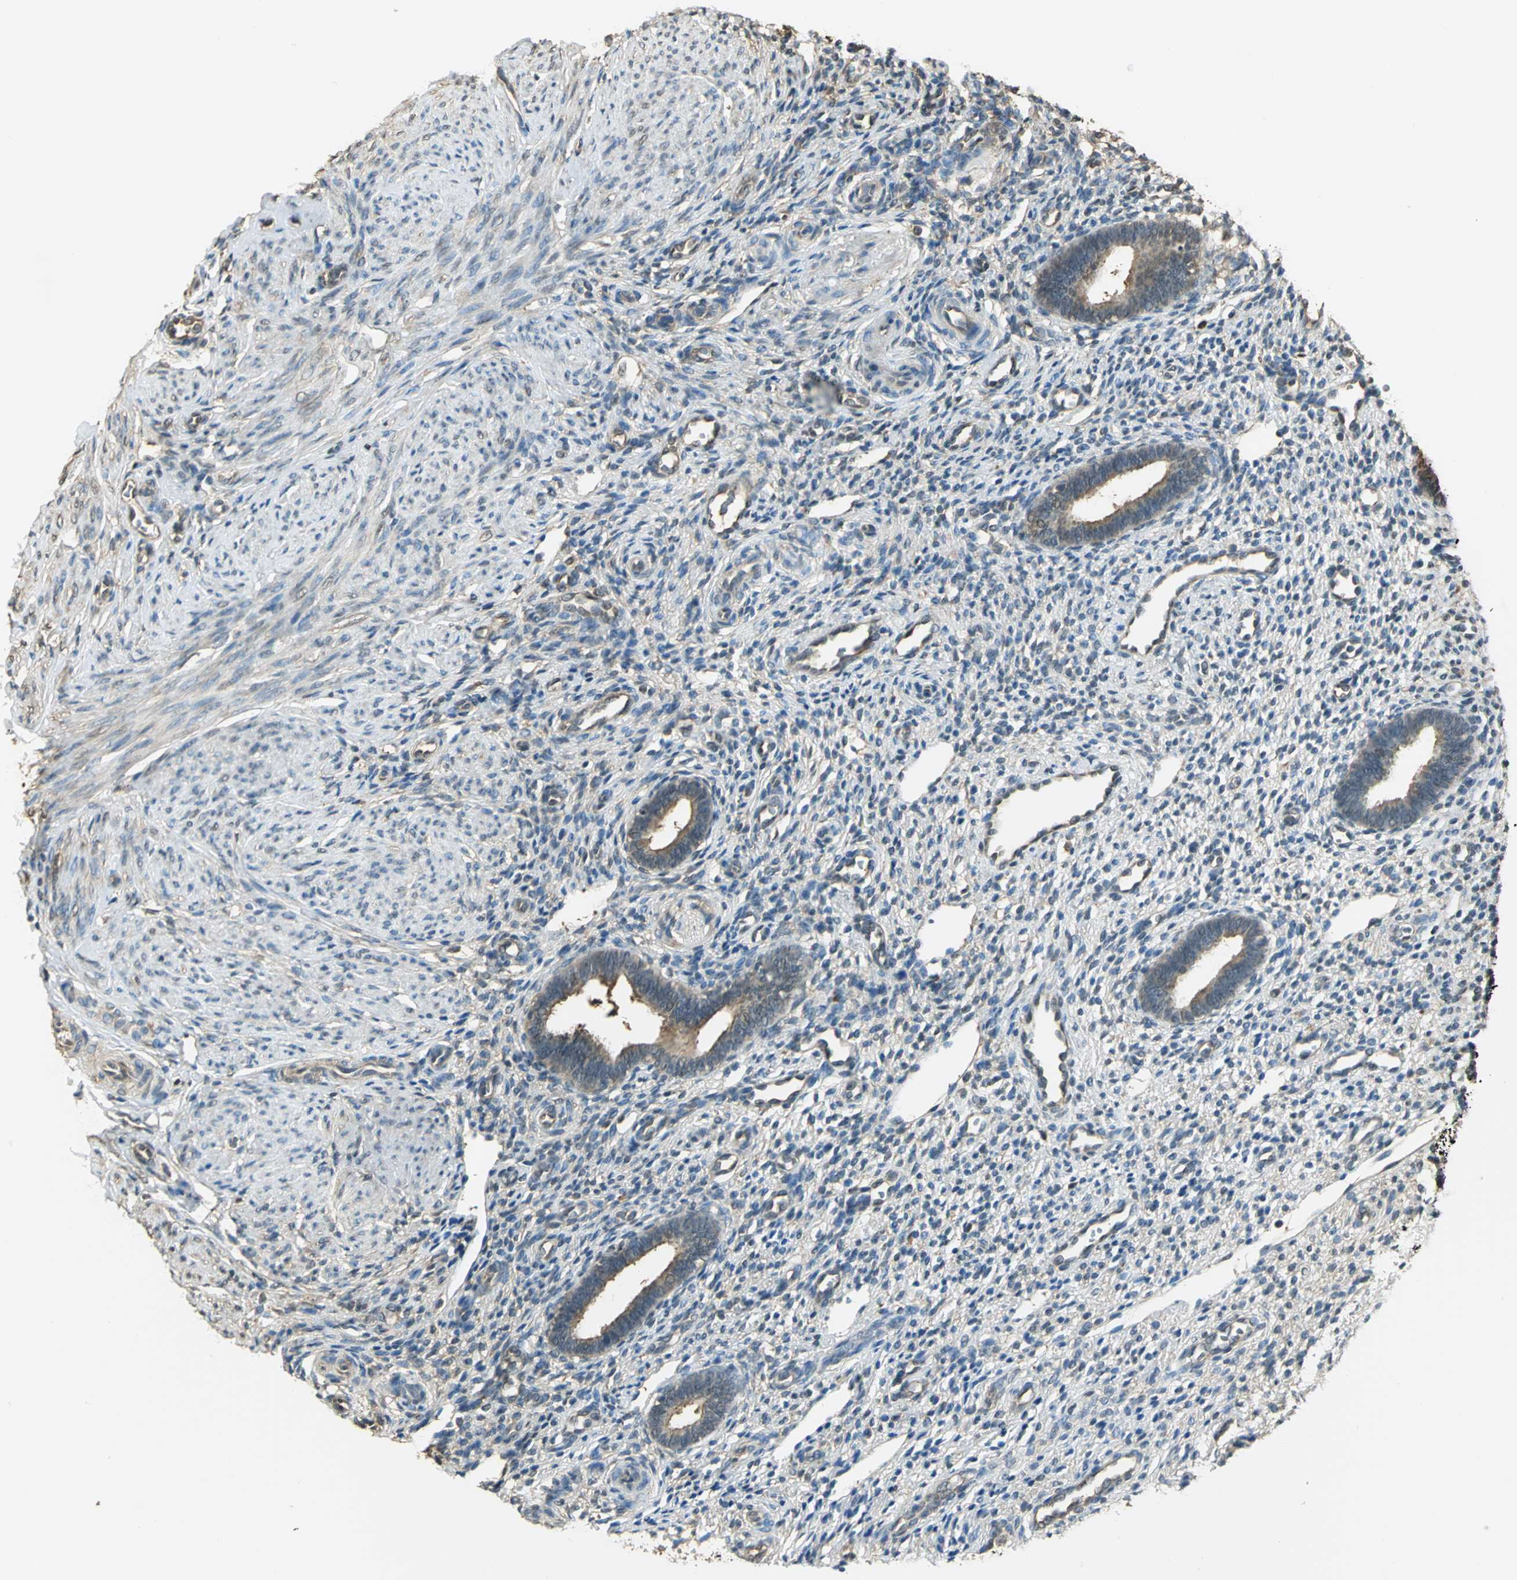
{"staining": {"intensity": "moderate", "quantity": ">75%", "location": "cytoplasmic/membranous"}, "tissue": "endometrium", "cell_type": "Cells in endometrial stroma", "image_type": "normal", "snomed": [{"axis": "morphology", "description": "Normal tissue, NOS"}, {"axis": "topography", "description": "Endometrium"}], "caption": "High-power microscopy captured an immunohistochemistry (IHC) histopathology image of unremarkable endometrium, revealing moderate cytoplasmic/membranous positivity in approximately >75% of cells in endometrial stroma. (Brightfield microscopy of DAB IHC at high magnification).", "gene": "PARK7", "patient": {"sex": "female", "age": 27}}